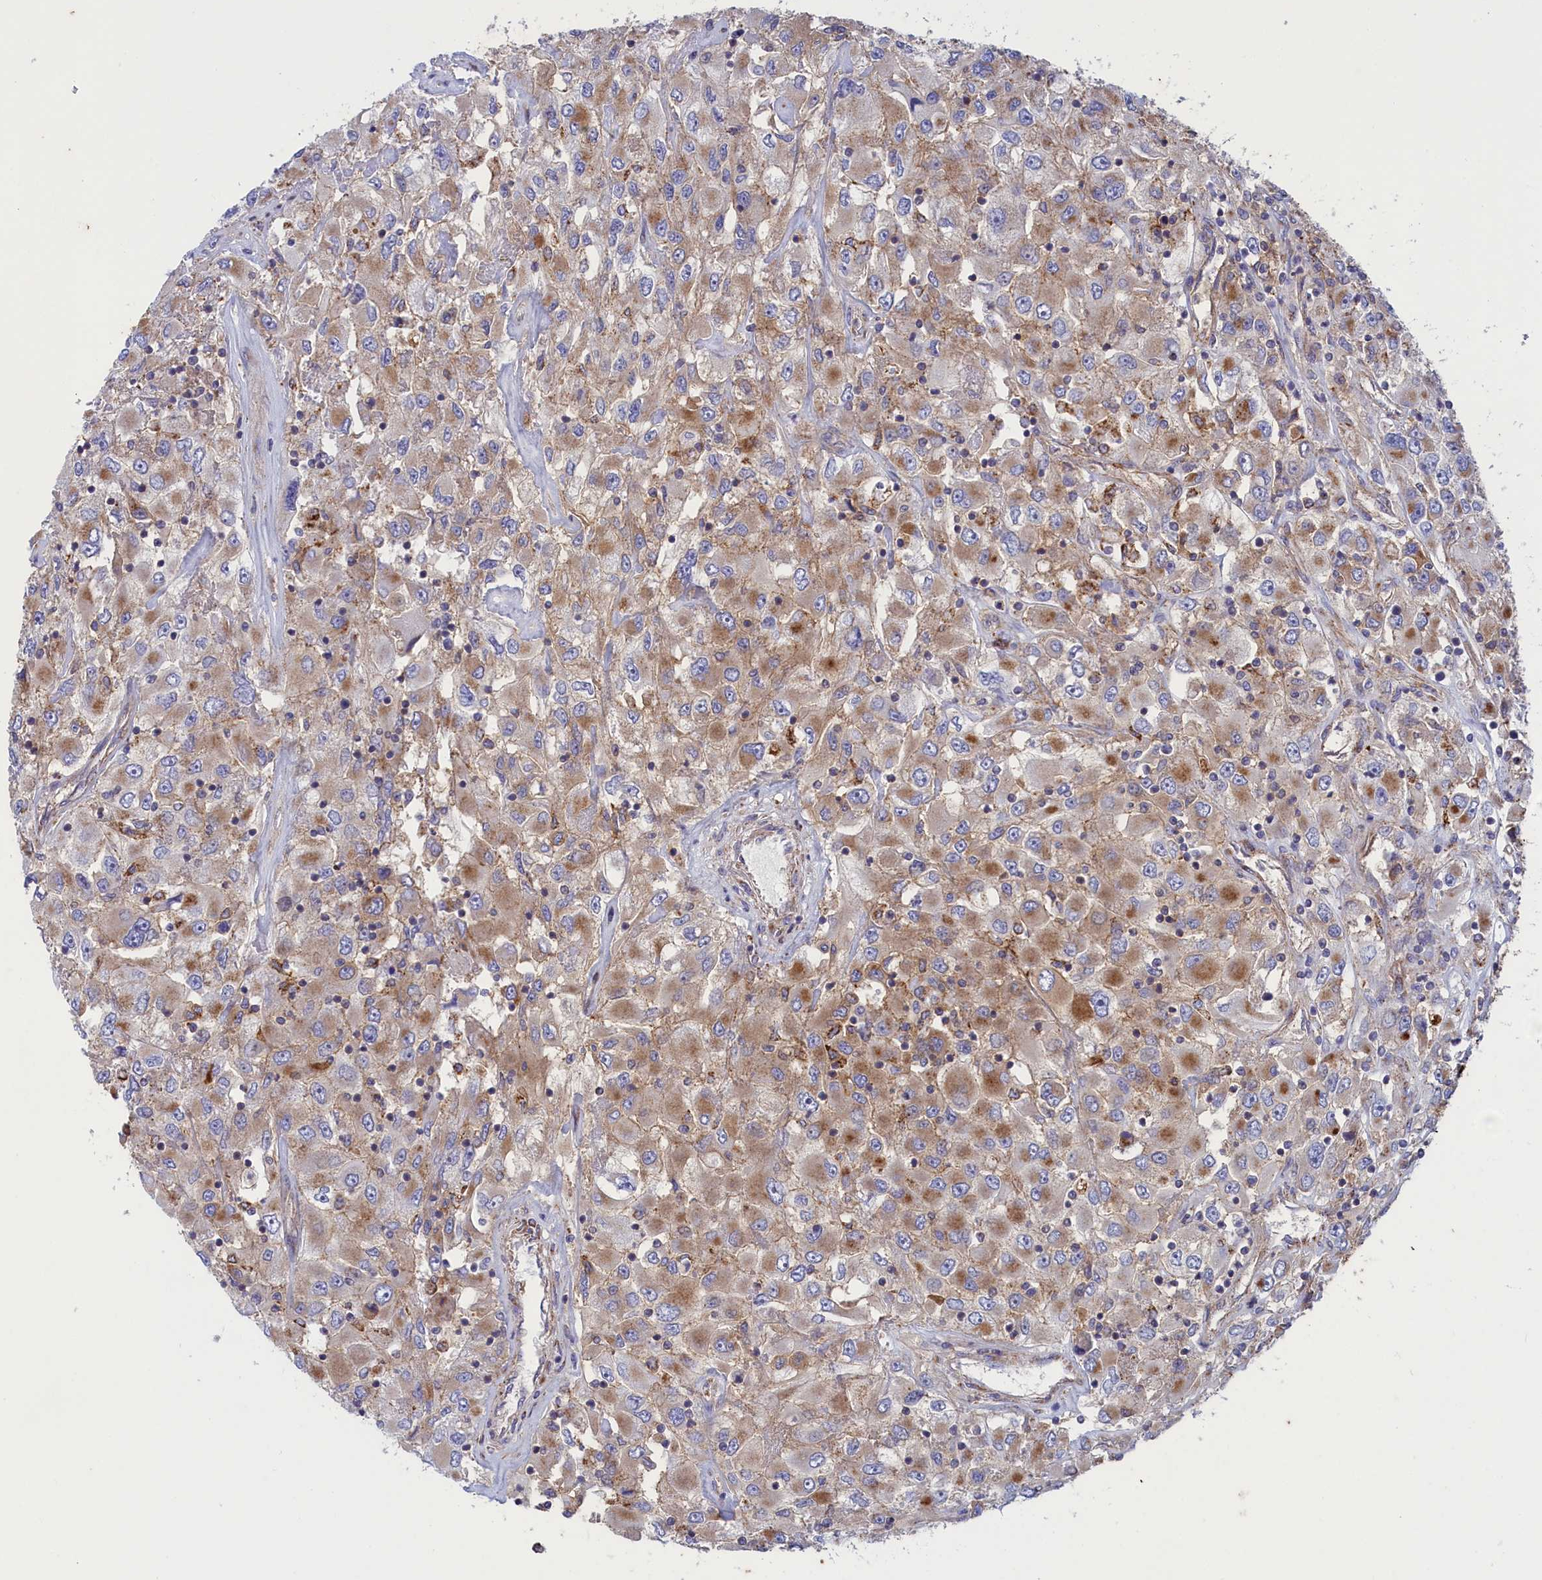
{"staining": {"intensity": "moderate", "quantity": "25%-75%", "location": "cytoplasmic/membranous"}, "tissue": "renal cancer", "cell_type": "Tumor cells", "image_type": "cancer", "snomed": [{"axis": "morphology", "description": "Adenocarcinoma, NOS"}, {"axis": "topography", "description": "Kidney"}], "caption": "Renal cancer (adenocarcinoma) stained with immunohistochemistry demonstrates moderate cytoplasmic/membranous expression in about 25%-75% of tumor cells.", "gene": "SCAMP4", "patient": {"sex": "female", "age": 52}}